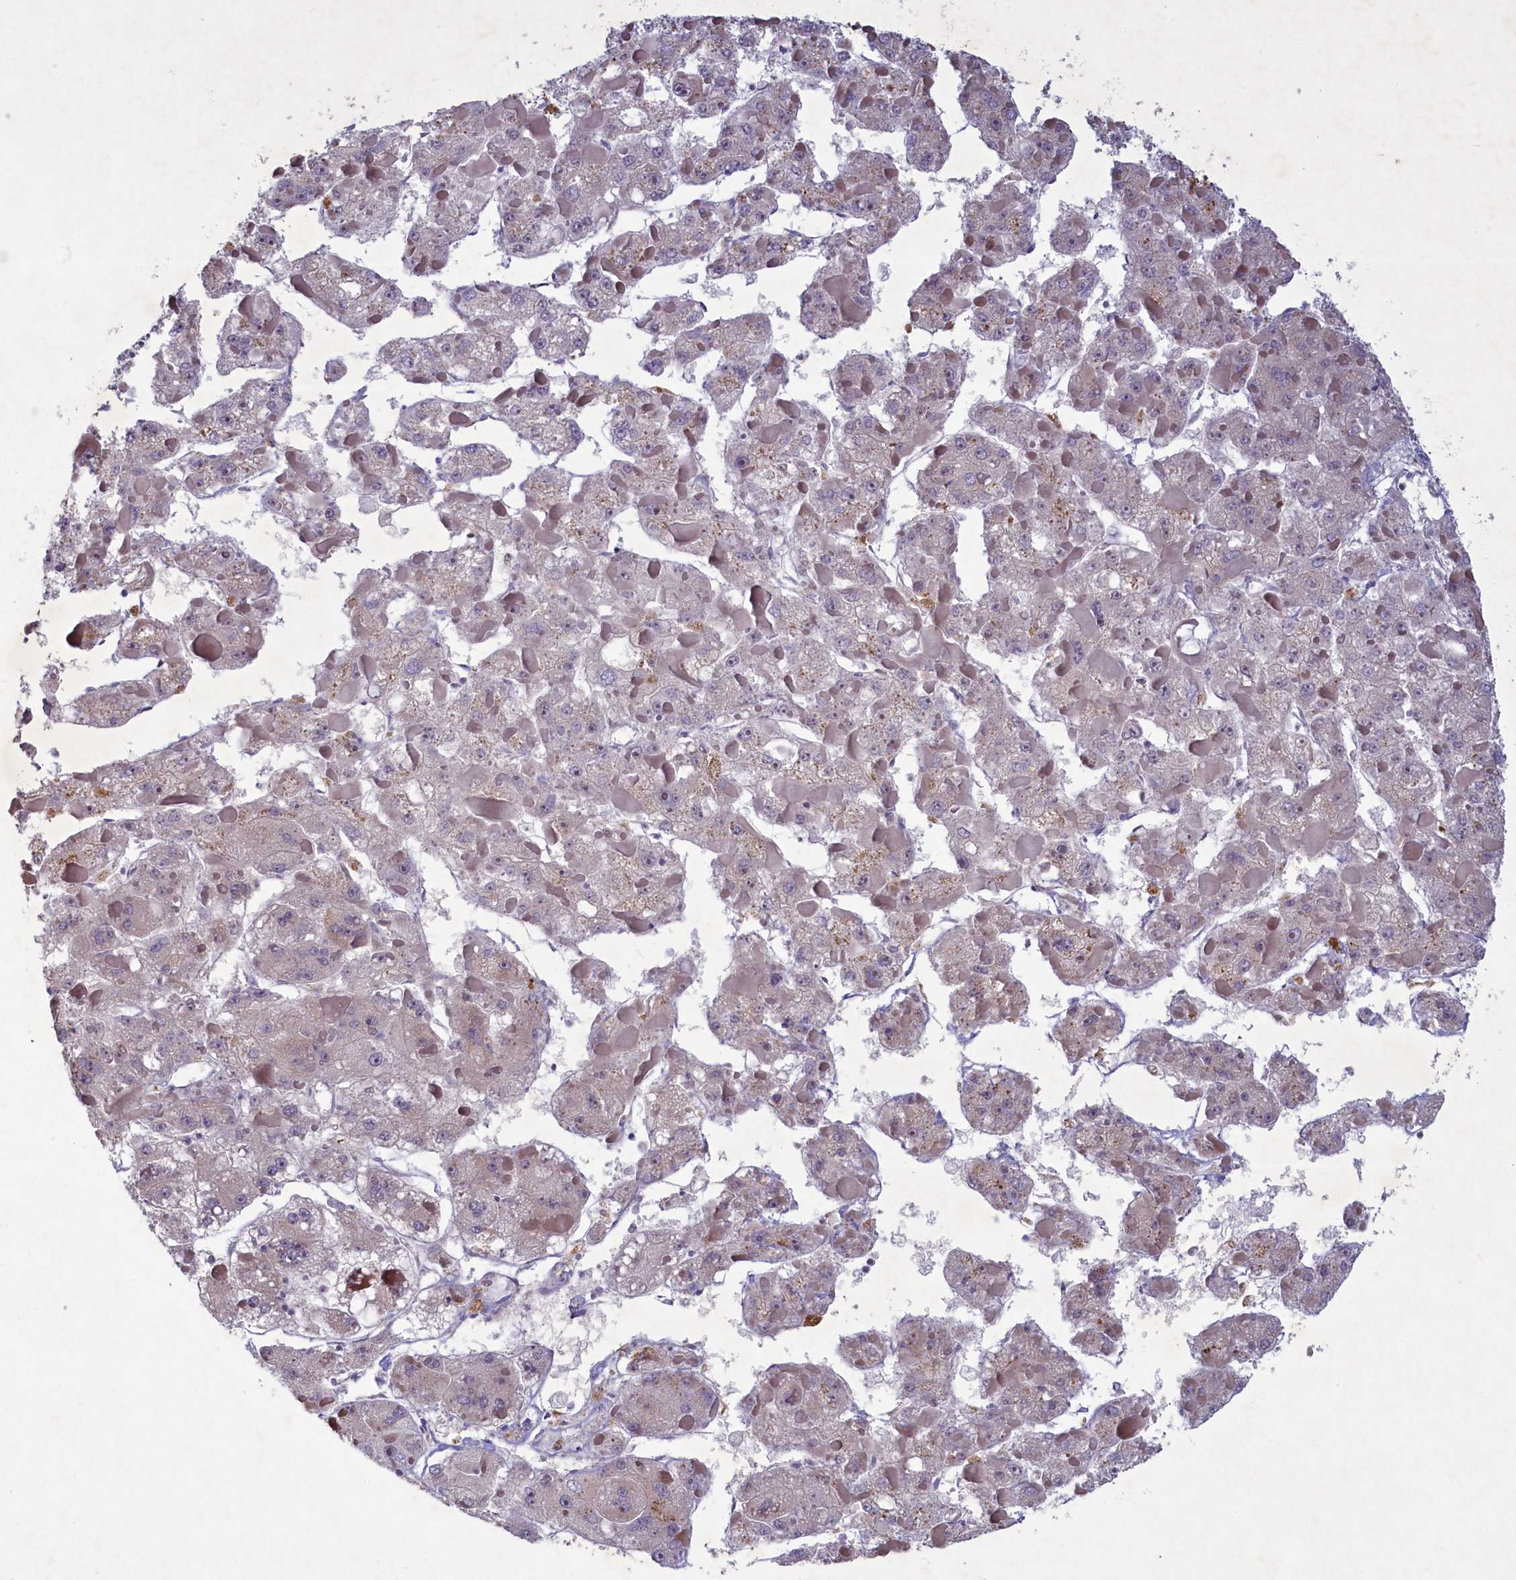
{"staining": {"intensity": "weak", "quantity": "25%-75%", "location": "cytoplasmic/membranous"}, "tissue": "liver cancer", "cell_type": "Tumor cells", "image_type": "cancer", "snomed": [{"axis": "morphology", "description": "Carcinoma, Hepatocellular, NOS"}, {"axis": "topography", "description": "Liver"}], "caption": "This is an image of IHC staining of liver cancer, which shows weak staining in the cytoplasmic/membranous of tumor cells.", "gene": "PLEKHG6", "patient": {"sex": "female", "age": 73}}